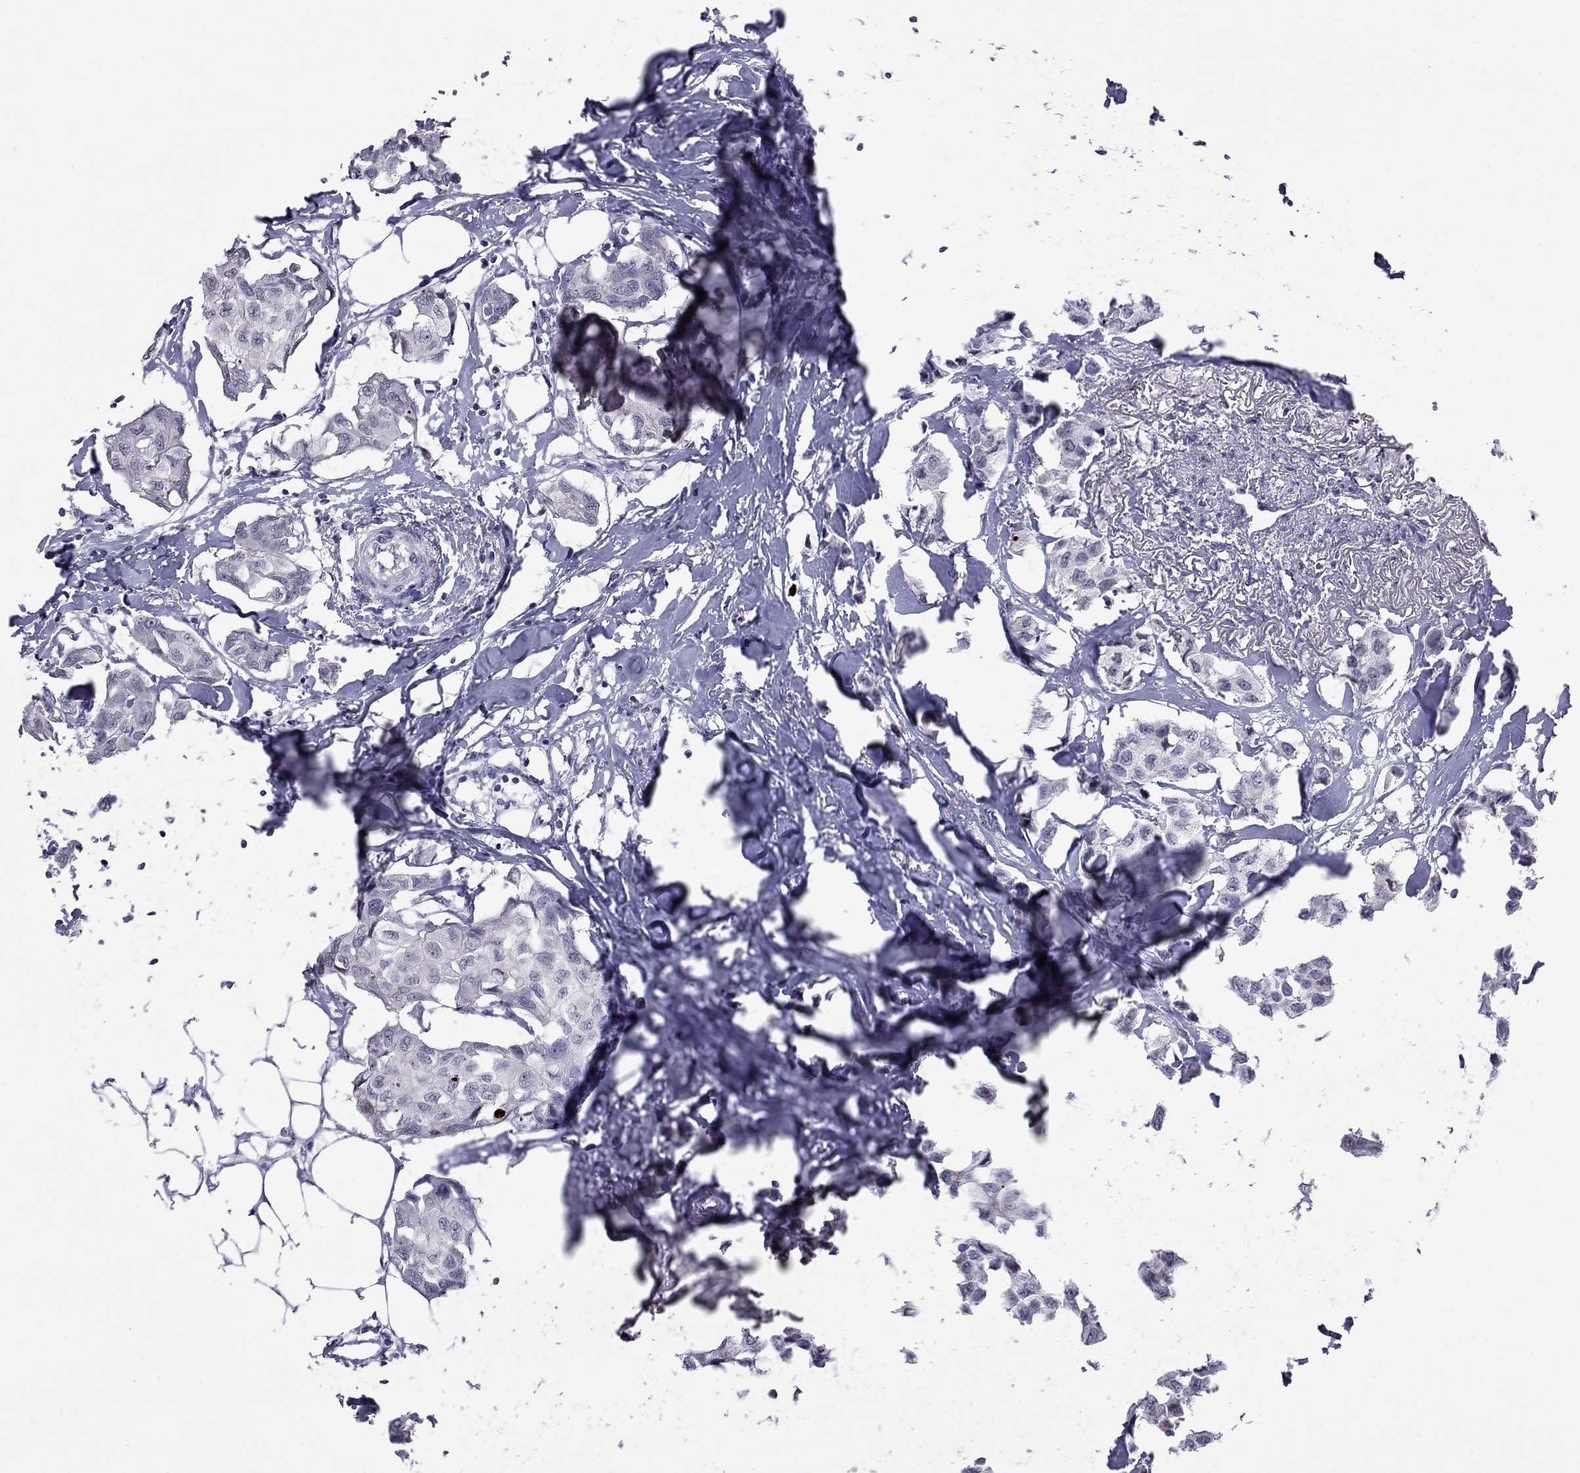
{"staining": {"intensity": "negative", "quantity": "none", "location": "none"}, "tissue": "breast cancer", "cell_type": "Tumor cells", "image_type": "cancer", "snomed": [{"axis": "morphology", "description": "Duct carcinoma"}, {"axis": "topography", "description": "Breast"}], "caption": "Tumor cells show no significant protein positivity in breast intraductal carcinoma.", "gene": "MUC15", "patient": {"sex": "female", "age": 80}}